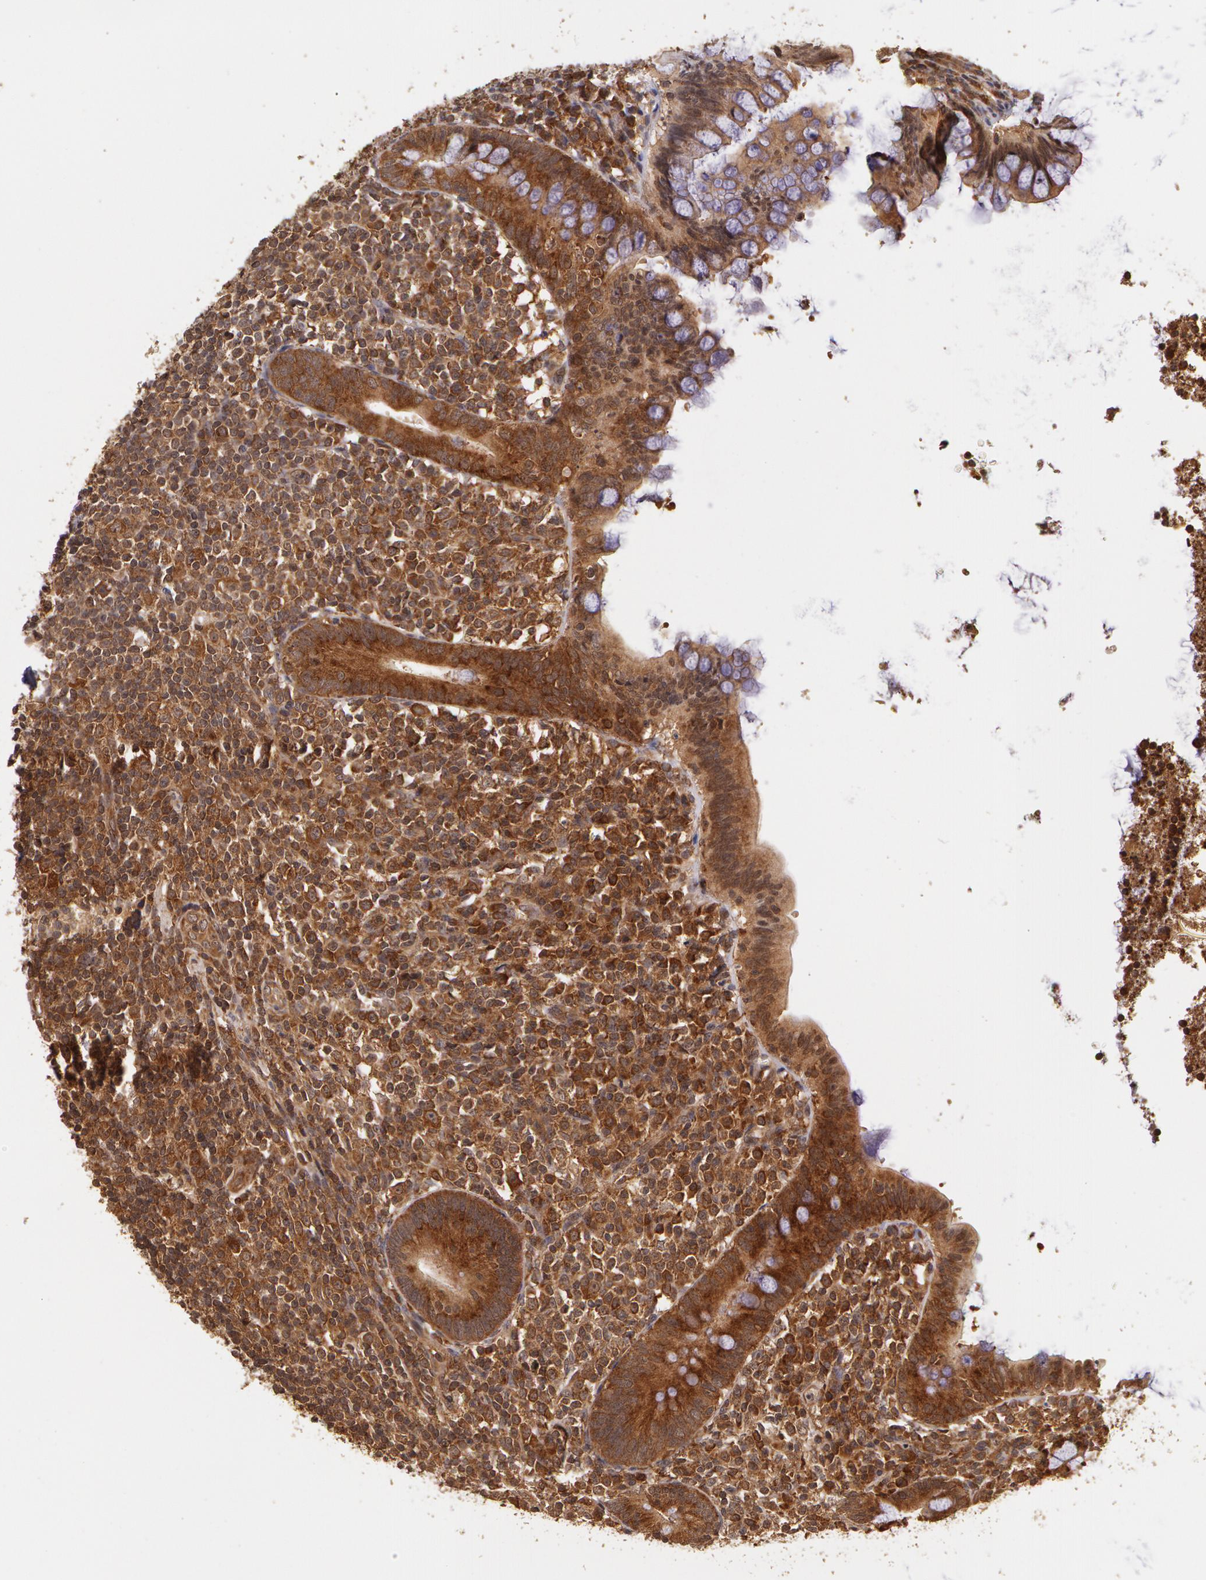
{"staining": {"intensity": "strong", "quantity": ">75%", "location": "cytoplasmic/membranous"}, "tissue": "appendix", "cell_type": "Glandular cells", "image_type": "normal", "snomed": [{"axis": "morphology", "description": "Normal tissue, NOS"}, {"axis": "topography", "description": "Appendix"}], "caption": "Appendix was stained to show a protein in brown. There is high levels of strong cytoplasmic/membranous positivity in approximately >75% of glandular cells. The staining was performed using DAB to visualize the protein expression in brown, while the nuclei were stained in blue with hematoxylin (Magnification: 20x).", "gene": "ASCC2", "patient": {"sex": "female", "age": 66}}